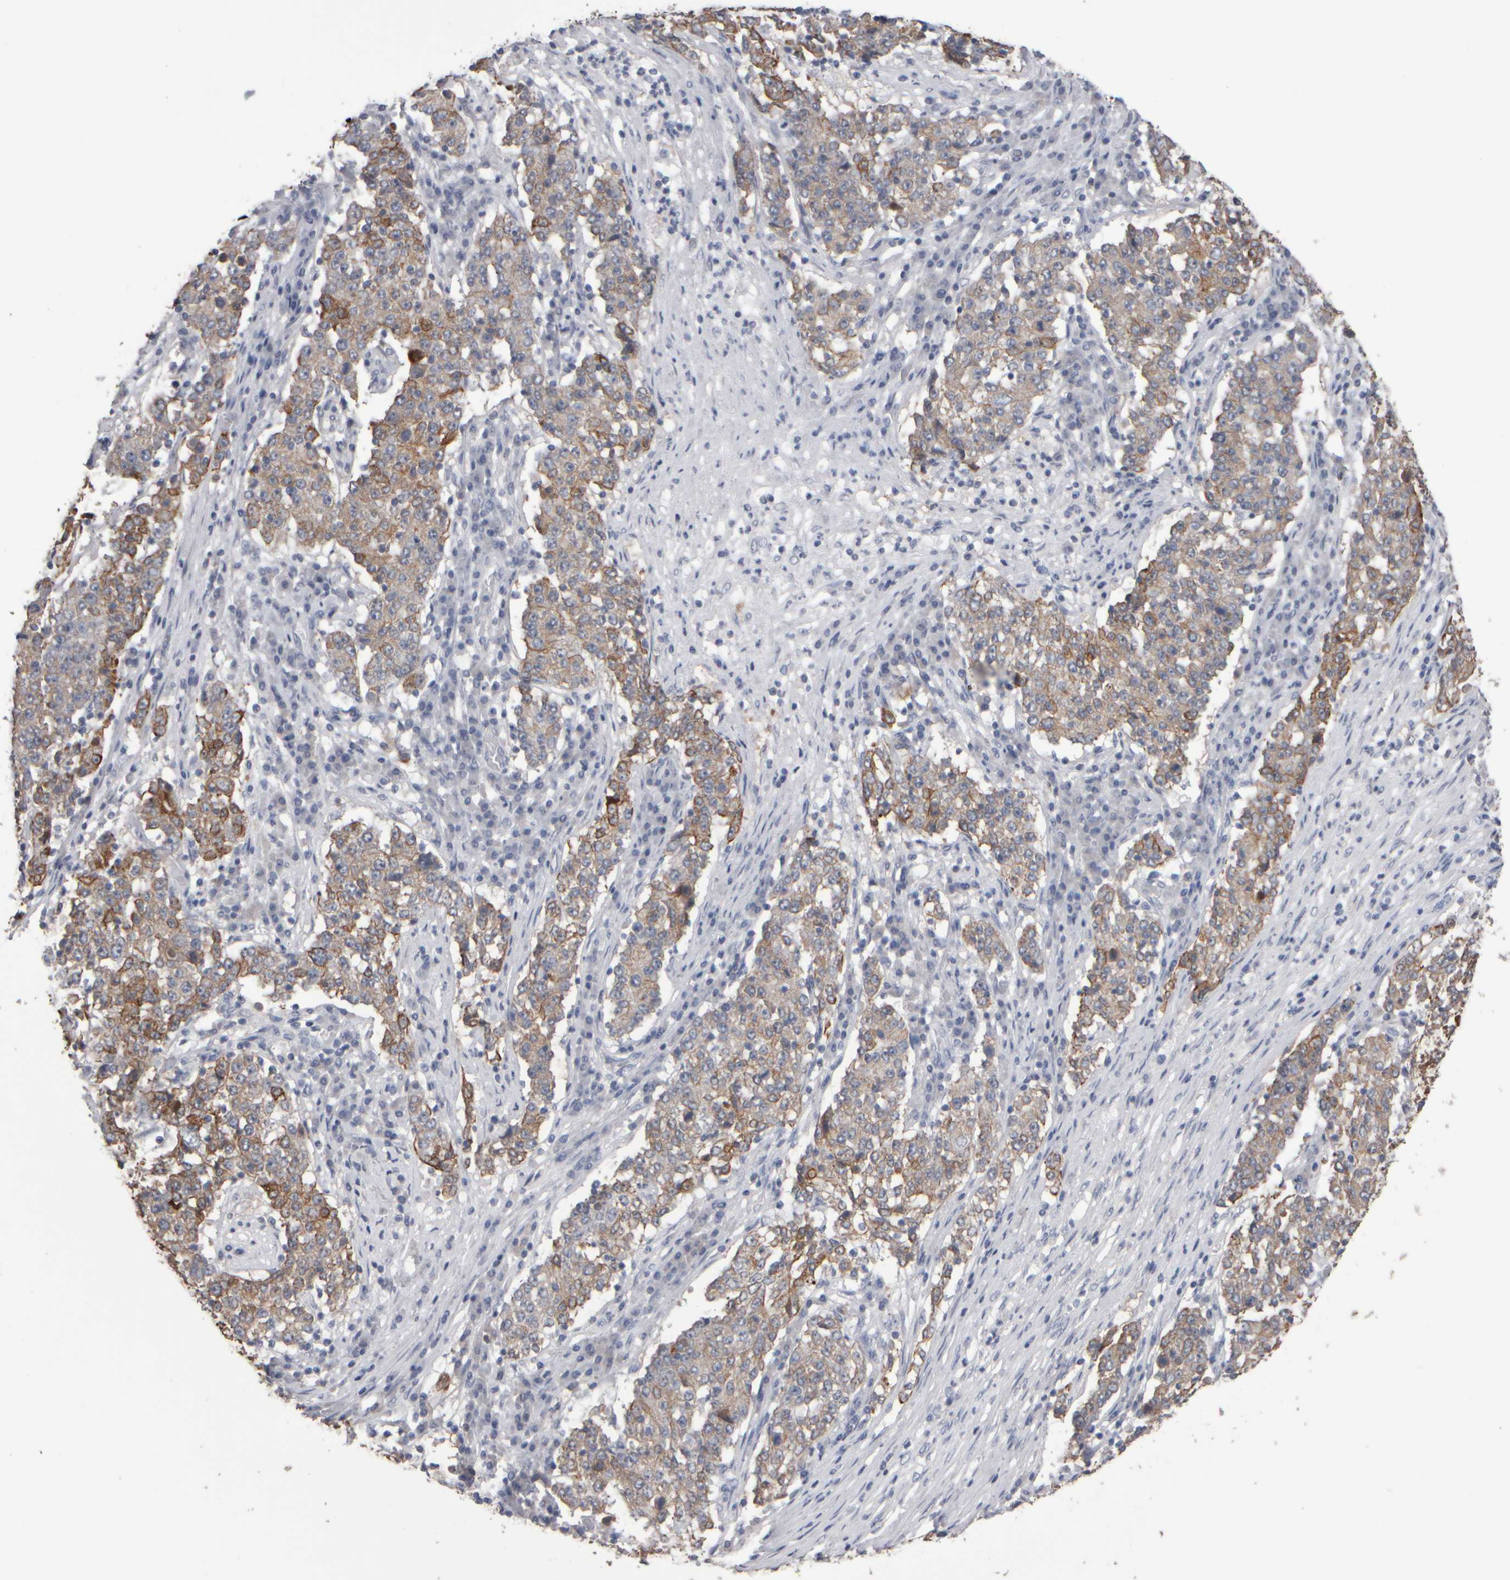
{"staining": {"intensity": "weak", "quantity": ">75%", "location": "cytoplasmic/membranous"}, "tissue": "stomach cancer", "cell_type": "Tumor cells", "image_type": "cancer", "snomed": [{"axis": "morphology", "description": "Adenocarcinoma, NOS"}, {"axis": "topography", "description": "Stomach"}], "caption": "Immunohistochemical staining of human adenocarcinoma (stomach) exhibits low levels of weak cytoplasmic/membranous protein positivity in approximately >75% of tumor cells. The protein of interest is stained brown, and the nuclei are stained in blue (DAB (3,3'-diaminobenzidine) IHC with brightfield microscopy, high magnification).", "gene": "EPHX2", "patient": {"sex": "male", "age": 59}}